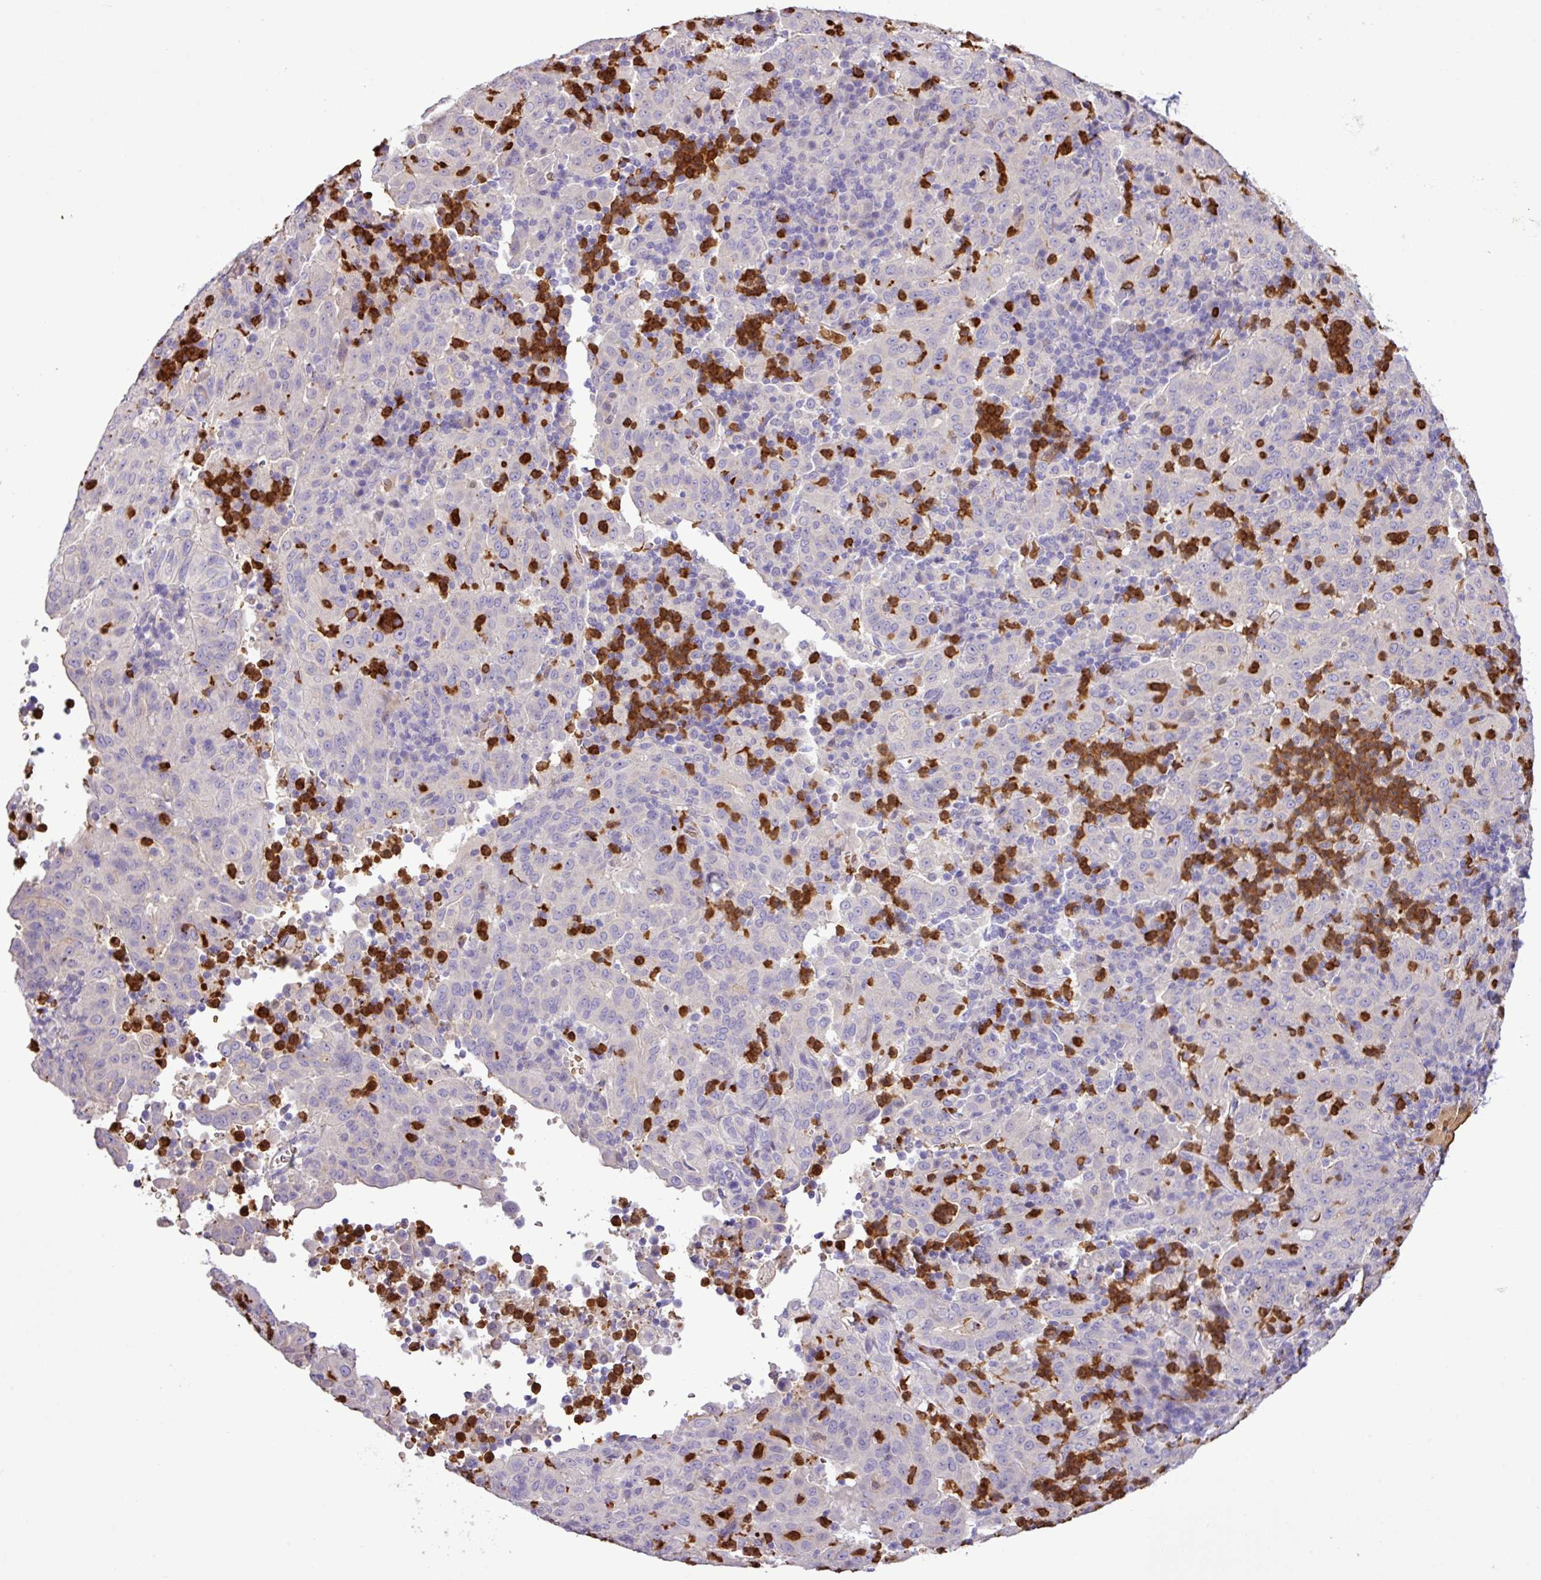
{"staining": {"intensity": "negative", "quantity": "none", "location": "none"}, "tissue": "pancreatic cancer", "cell_type": "Tumor cells", "image_type": "cancer", "snomed": [{"axis": "morphology", "description": "Adenocarcinoma, NOS"}, {"axis": "topography", "description": "Pancreas"}], "caption": "Tumor cells are negative for protein expression in human pancreatic cancer (adenocarcinoma).", "gene": "MGAT4B", "patient": {"sex": "male", "age": 63}}